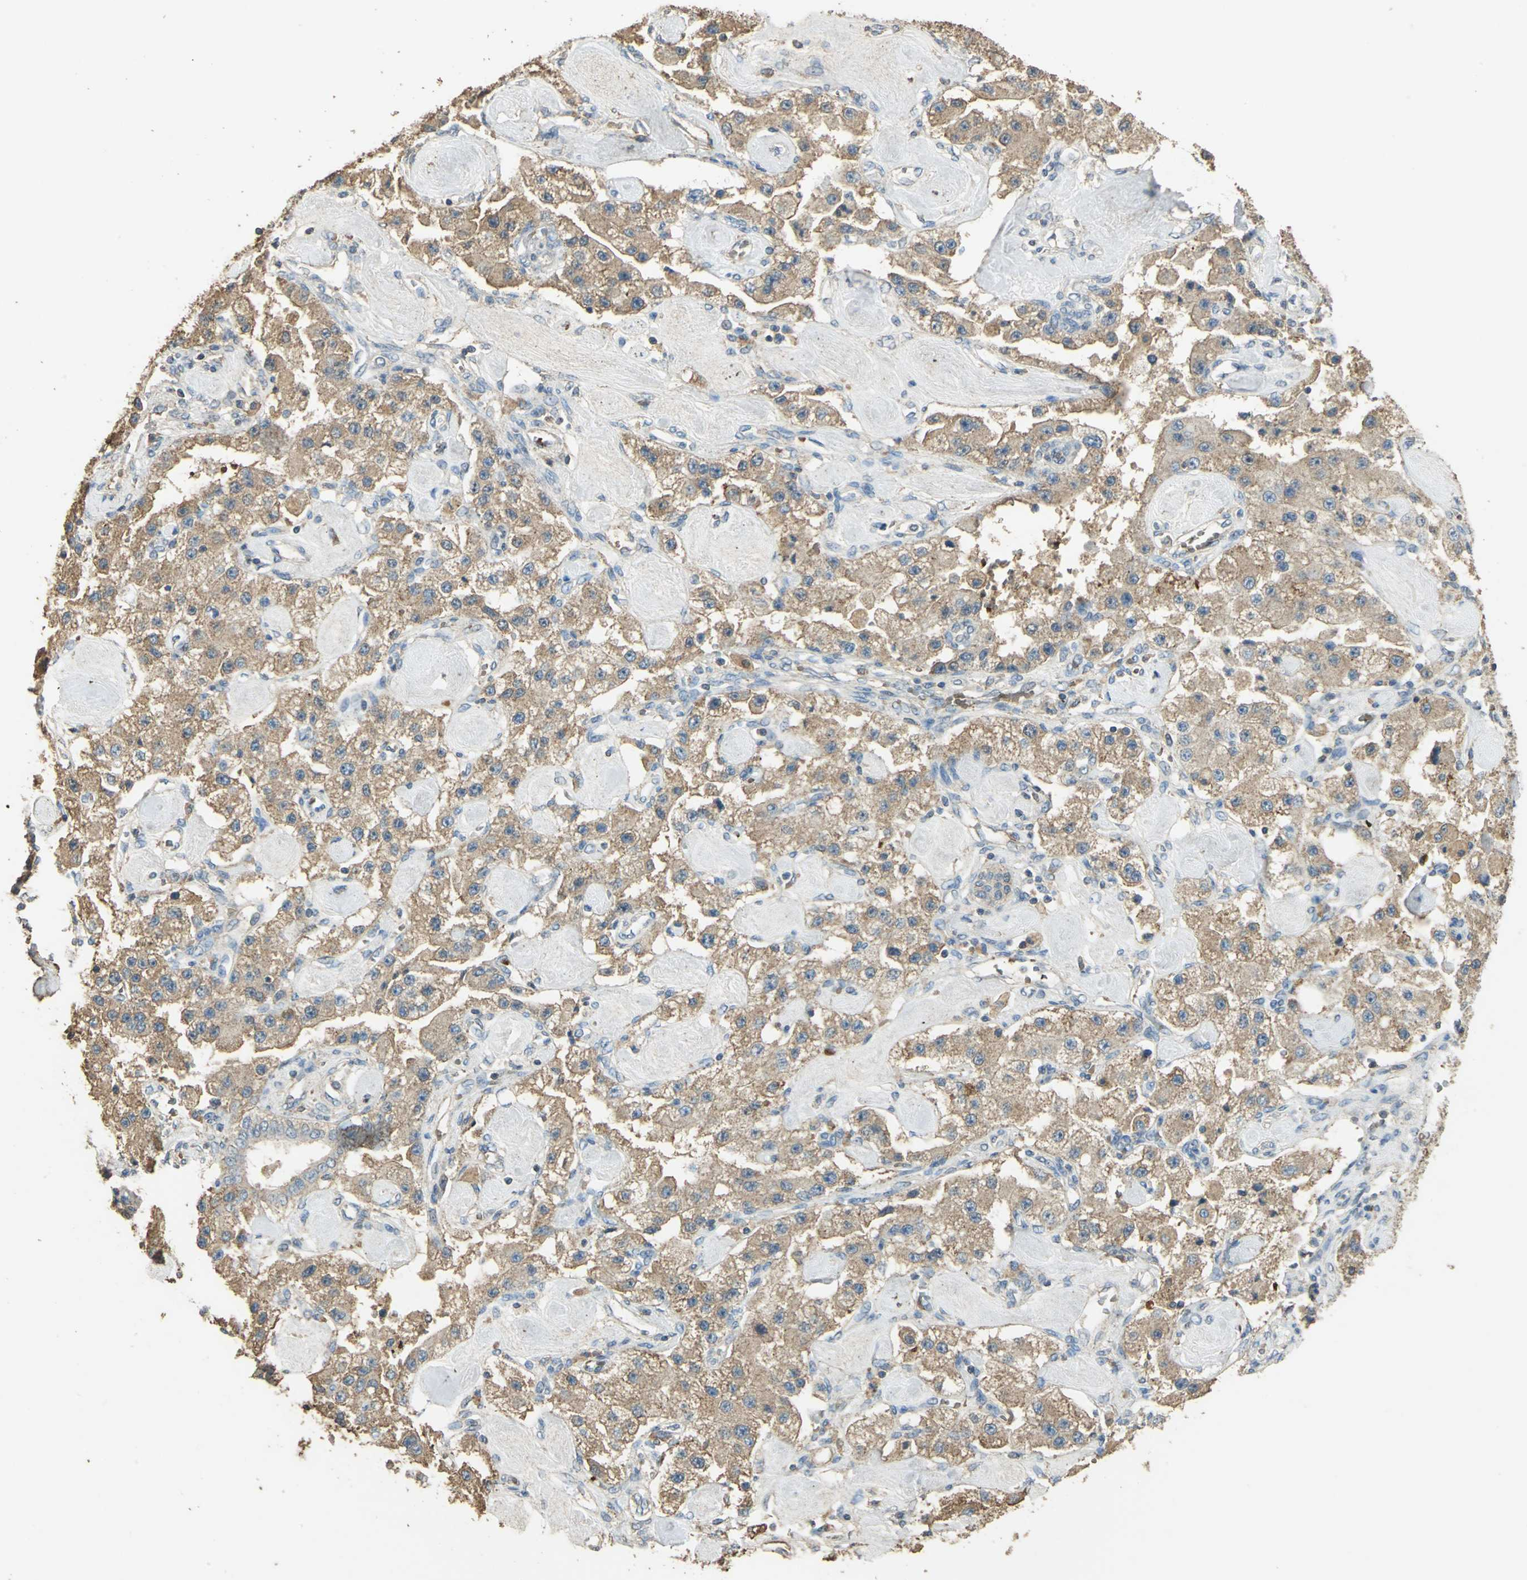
{"staining": {"intensity": "weak", "quantity": ">75%", "location": "cytoplasmic/membranous"}, "tissue": "carcinoid", "cell_type": "Tumor cells", "image_type": "cancer", "snomed": [{"axis": "morphology", "description": "Carcinoid, malignant, NOS"}, {"axis": "topography", "description": "Pancreas"}], "caption": "Tumor cells demonstrate low levels of weak cytoplasmic/membranous positivity in about >75% of cells in human malignant carcinoid.", "gene": "TRAPPC2", "patient": {"sex": "male", "age": 41}}